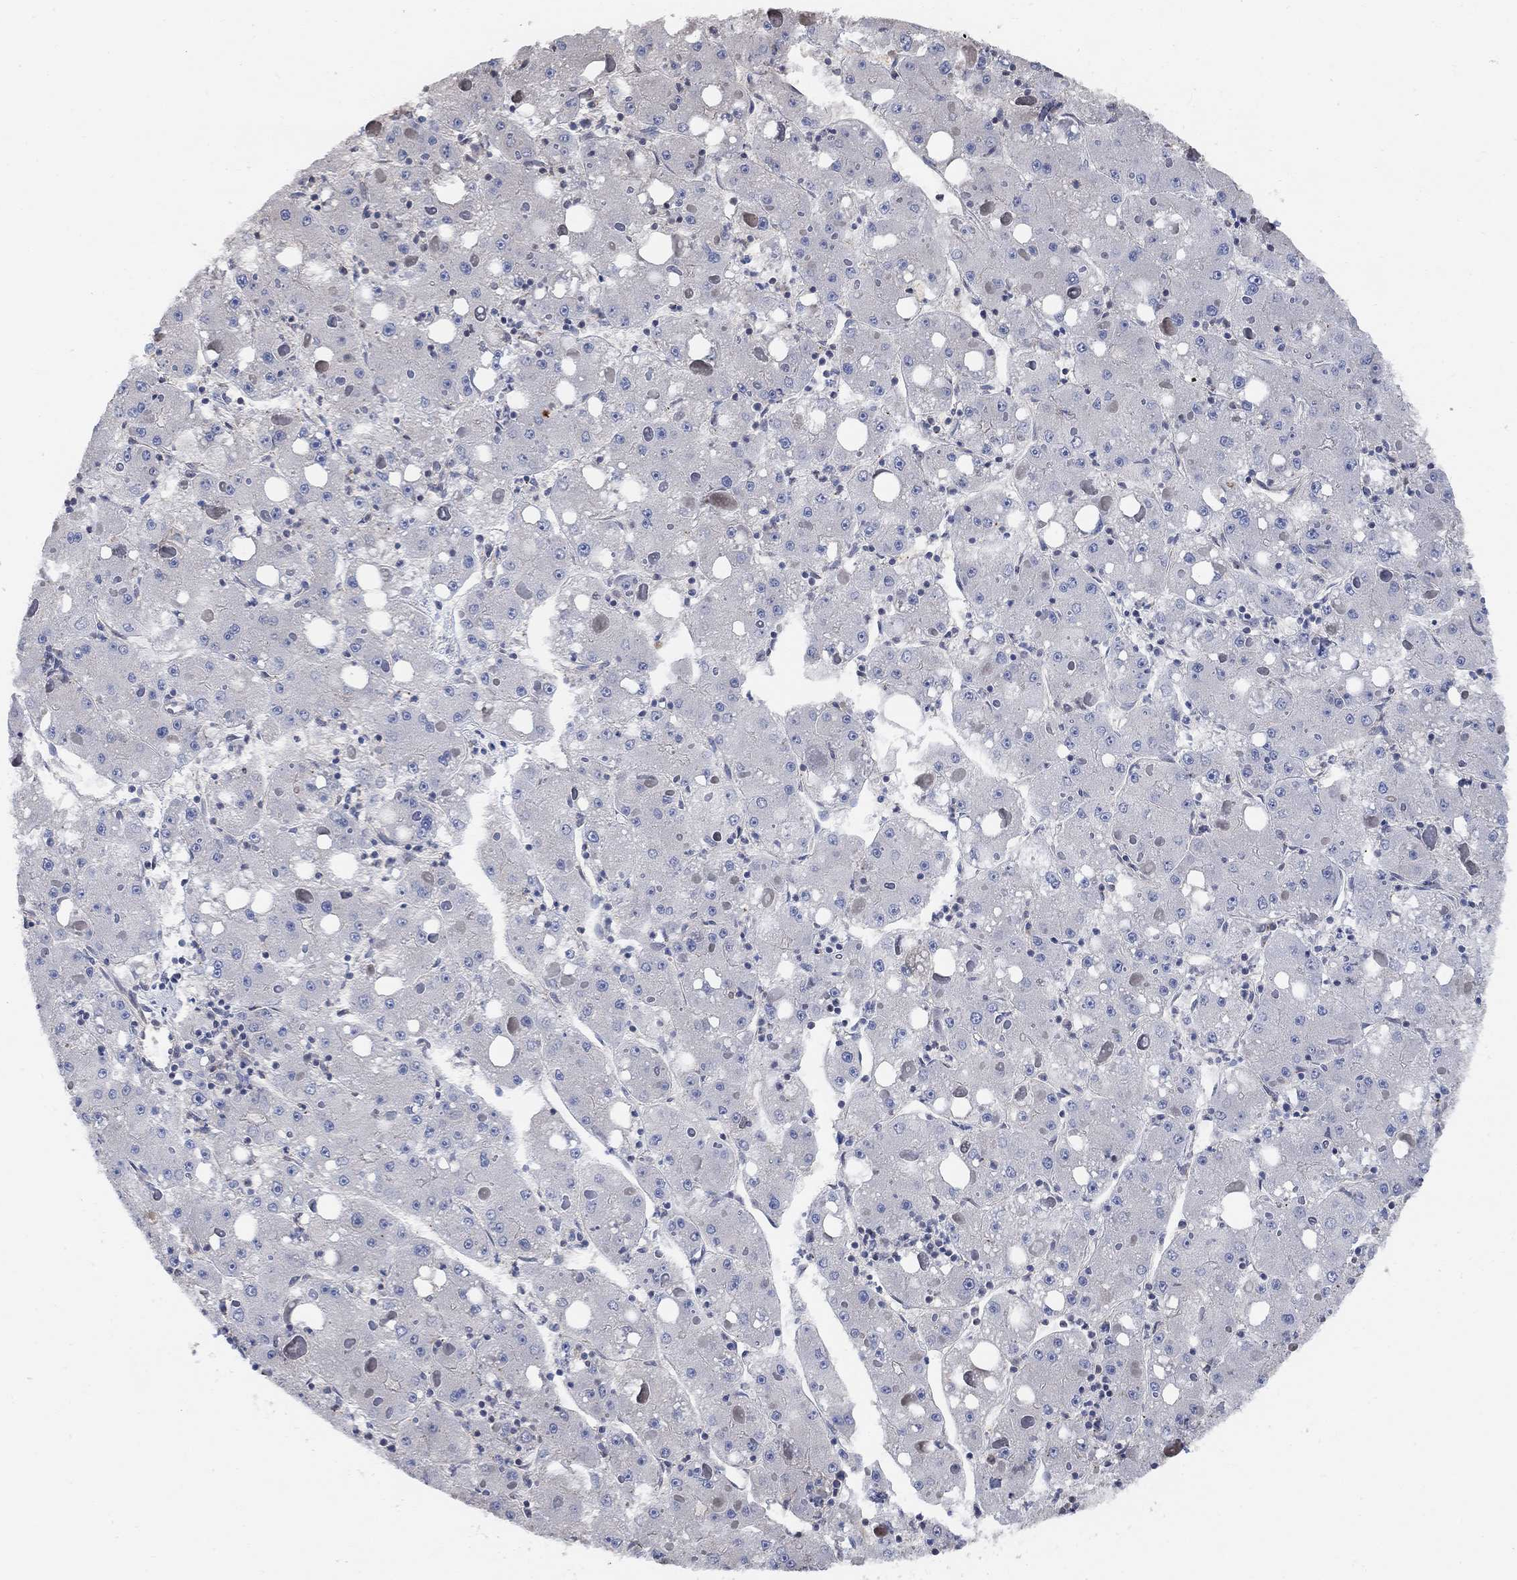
{"staining": {"intensity": "negative", "quantity": "none", "location": "none"}, "tissue": "liver cancer", "cell_type": "Tumor cells", "image_type": "cancer", "snomed": [{"axis": "morphology", "description": "Carcinoma, Hepatocellular, NOS"}, {"axis": "topography", "description": "Liver"}], "caption": "Immunohistochemistry image of human liver hepatocellular carcinoma stained for a protein (brown), which reveals no expression in tumor cells.", "gene": "UNC5B", "patient": {"sex": "male", "age": 73}}